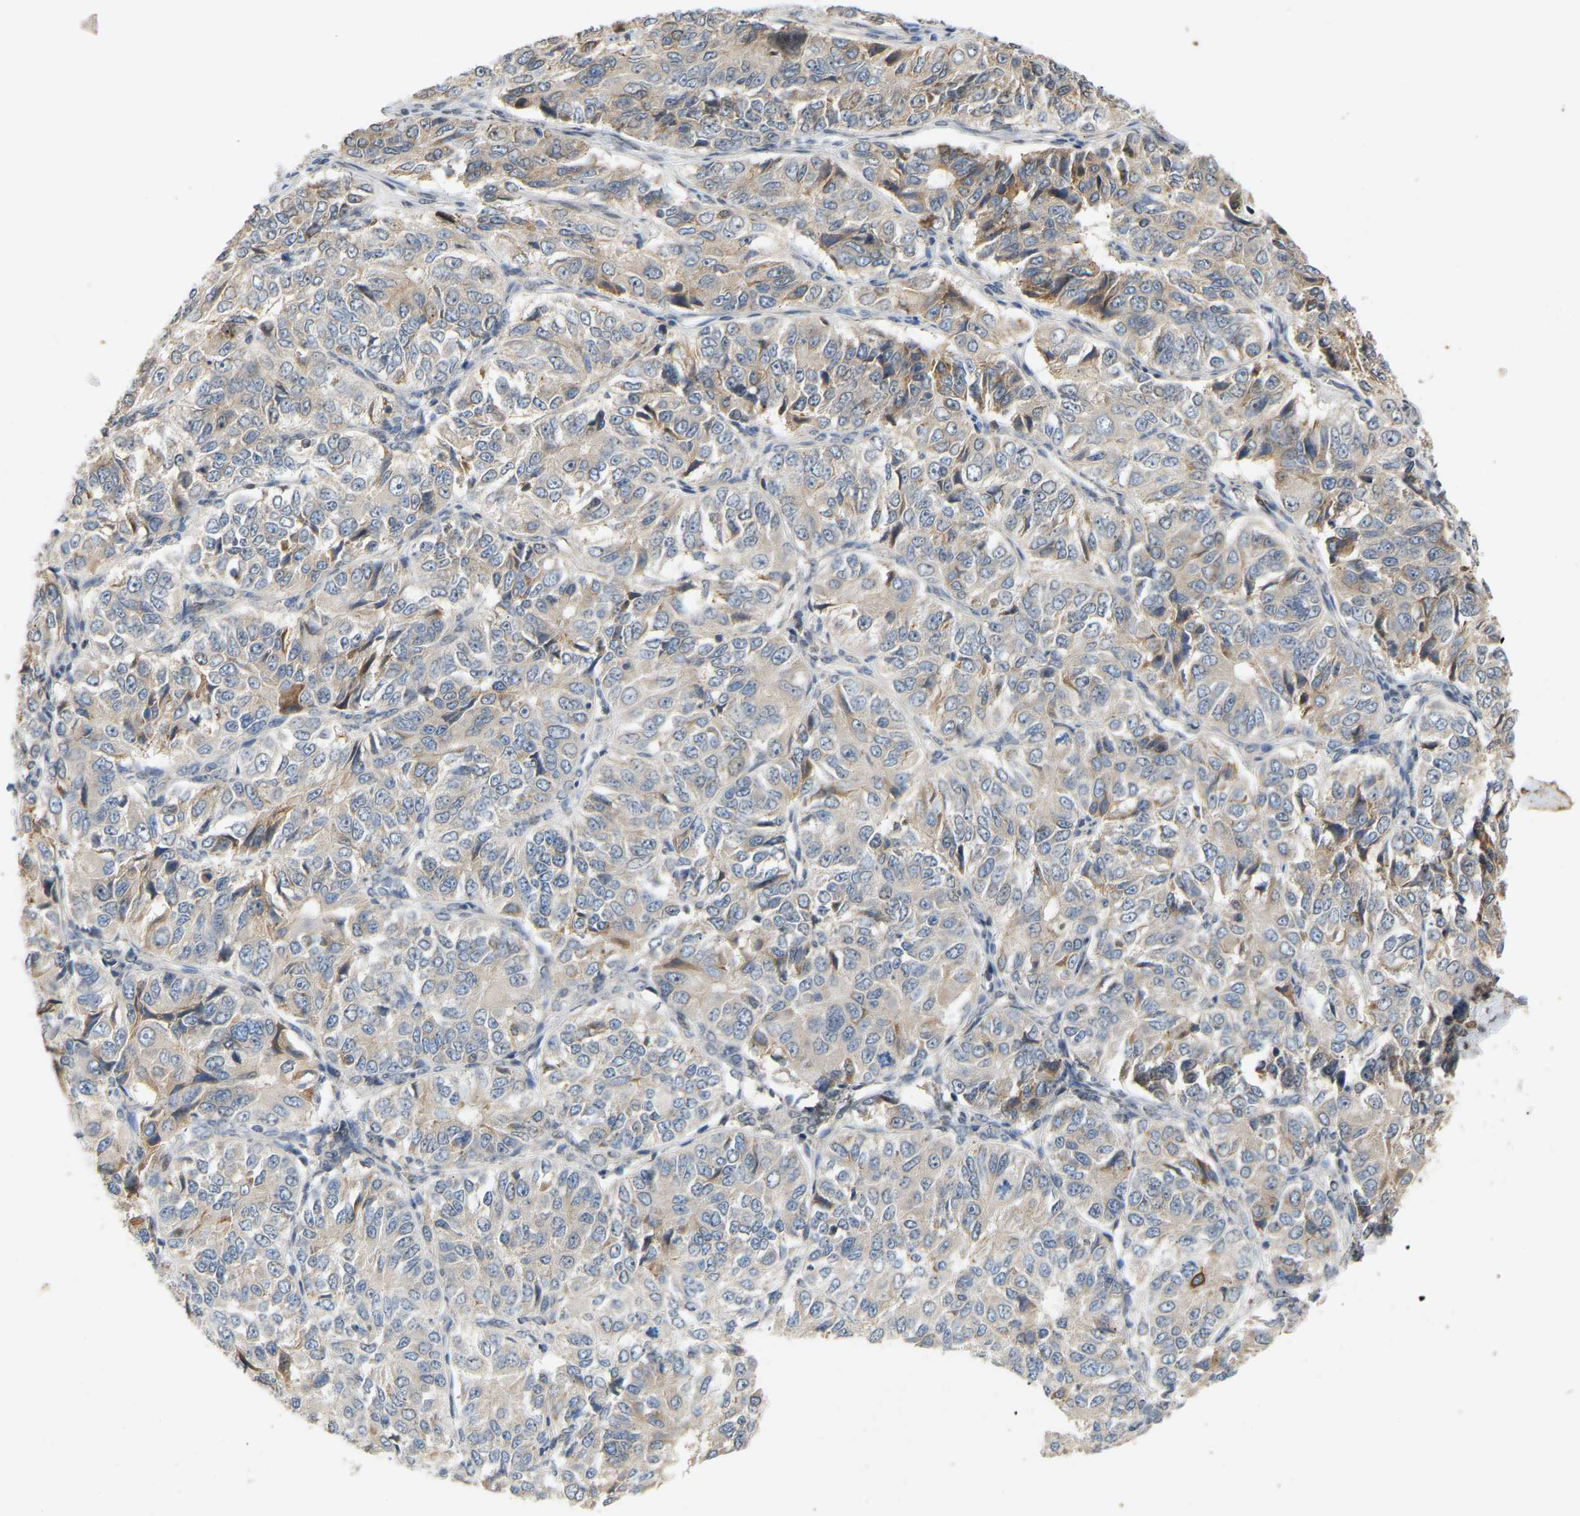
{"staining": {"intensity": "moderate", "quantity": "<25%", "location": "cytoplasmic/membranous"}, "tissue": "ovarian cancer", "cell_type": "Tumor cells", "image_type": "cancer", "snomed": [{"axis": "morphology", "description": "Carcinoma, endometroid"}, {"axis": "topography", "description": "Ovary"}], "caption": "Immunohistochemical staining of human ovarian cancer (endometroid carcinoma) reveals low levels of moderate cytoplasmic/membranous protein expression in approximately <25% of tumor cells.", "gene": "PTPN4", "patient": {"sex": "female", "age": 51}}